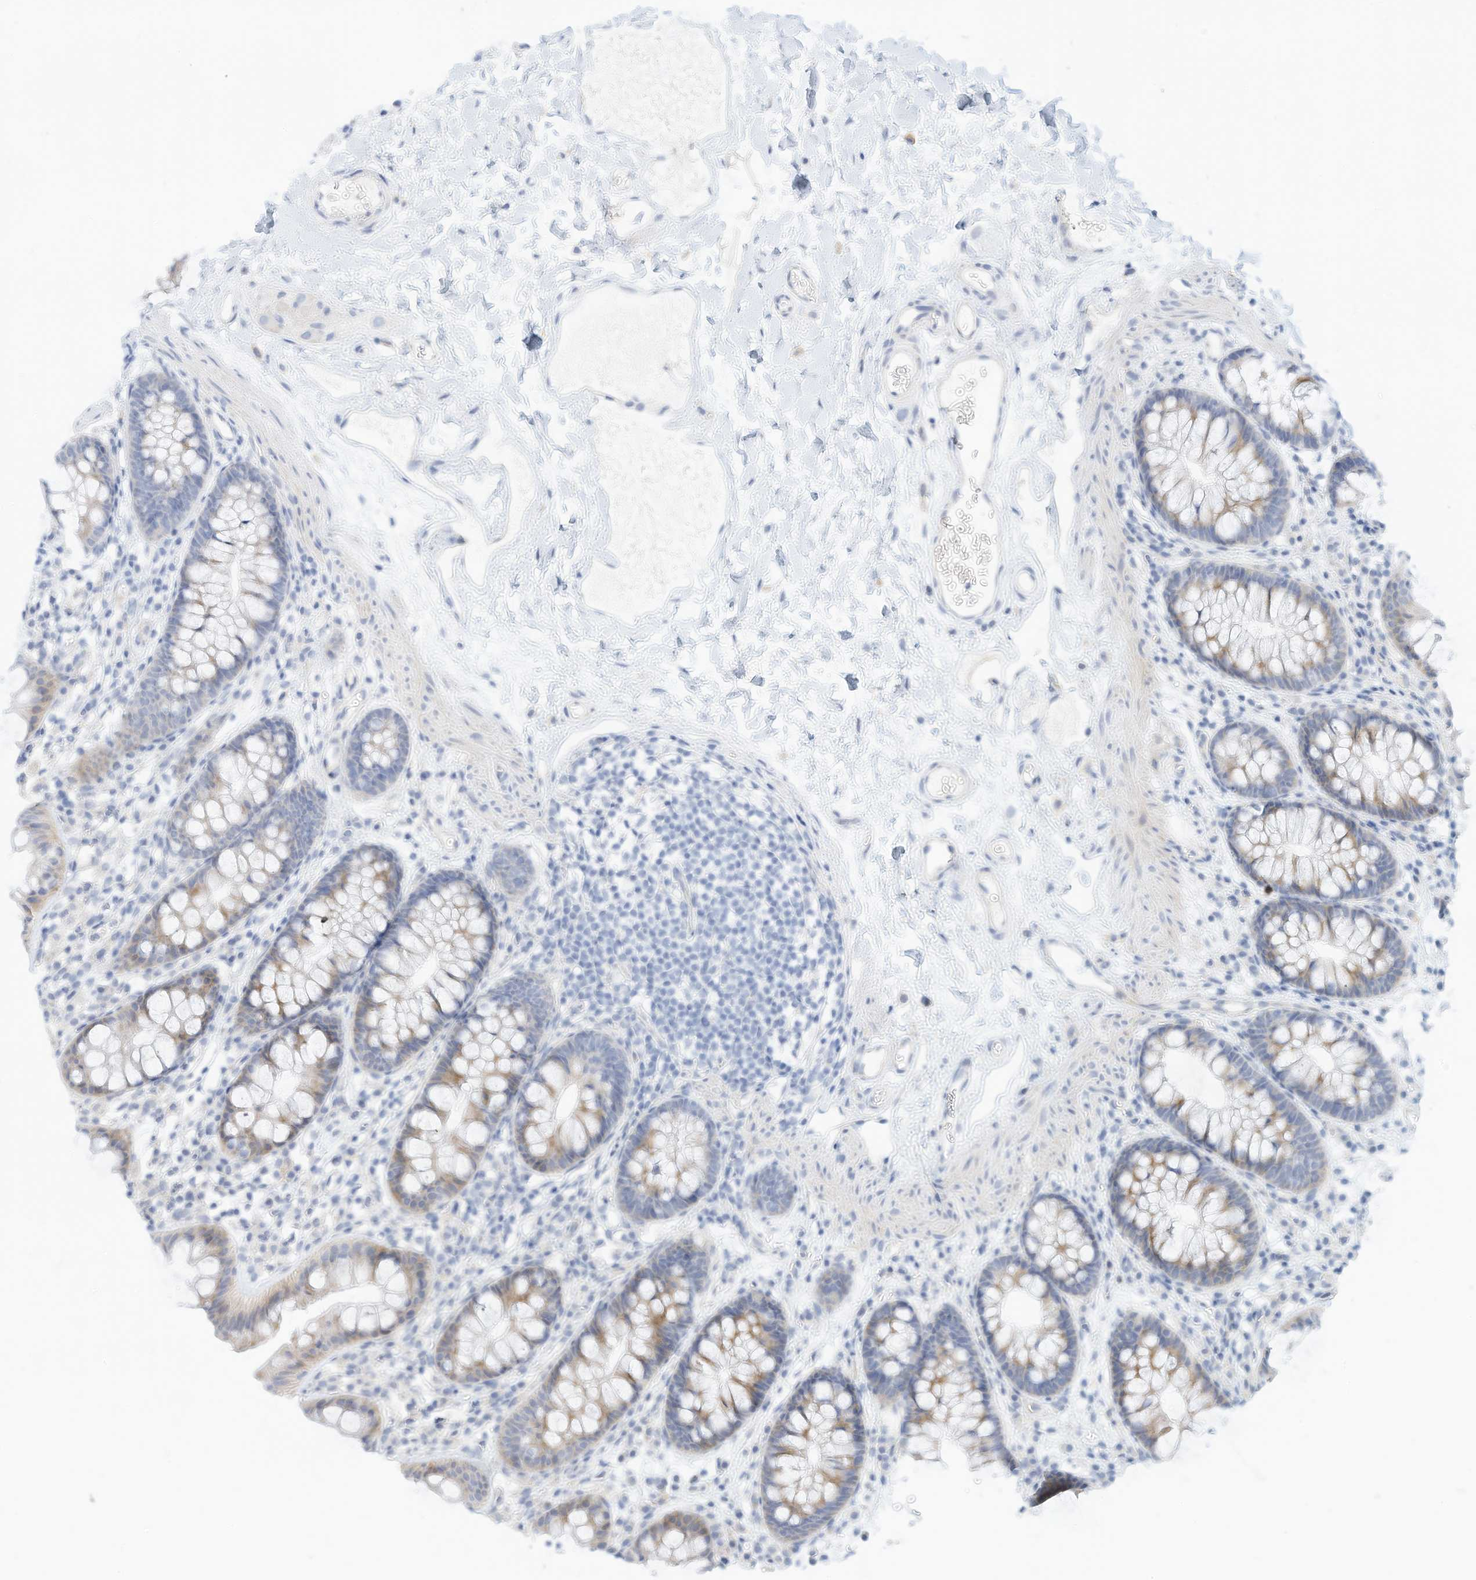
{"staining": {"intensity": "negative", "quantity": "none", "location": "none"}, "tissue": "colon", "cell_type": "Endothelial cells", "image_type": "normal", "snomed": [{"axis": "morphology", "description": "Normal tissue, NOS"}, {"axis": "topography", "description": "Colon"}], "caption": "Immunohistochemical staining of benign human colon demonstrates no significant positivity in endothelial cells. Brightfield microscopy of immunohistochemistry (IHC) stained with DAB (brown) and hematoxylin (blue), captured at high magnification.", "gene": "SPOCD1", "patient": {"sex": "female", "age": 62}}